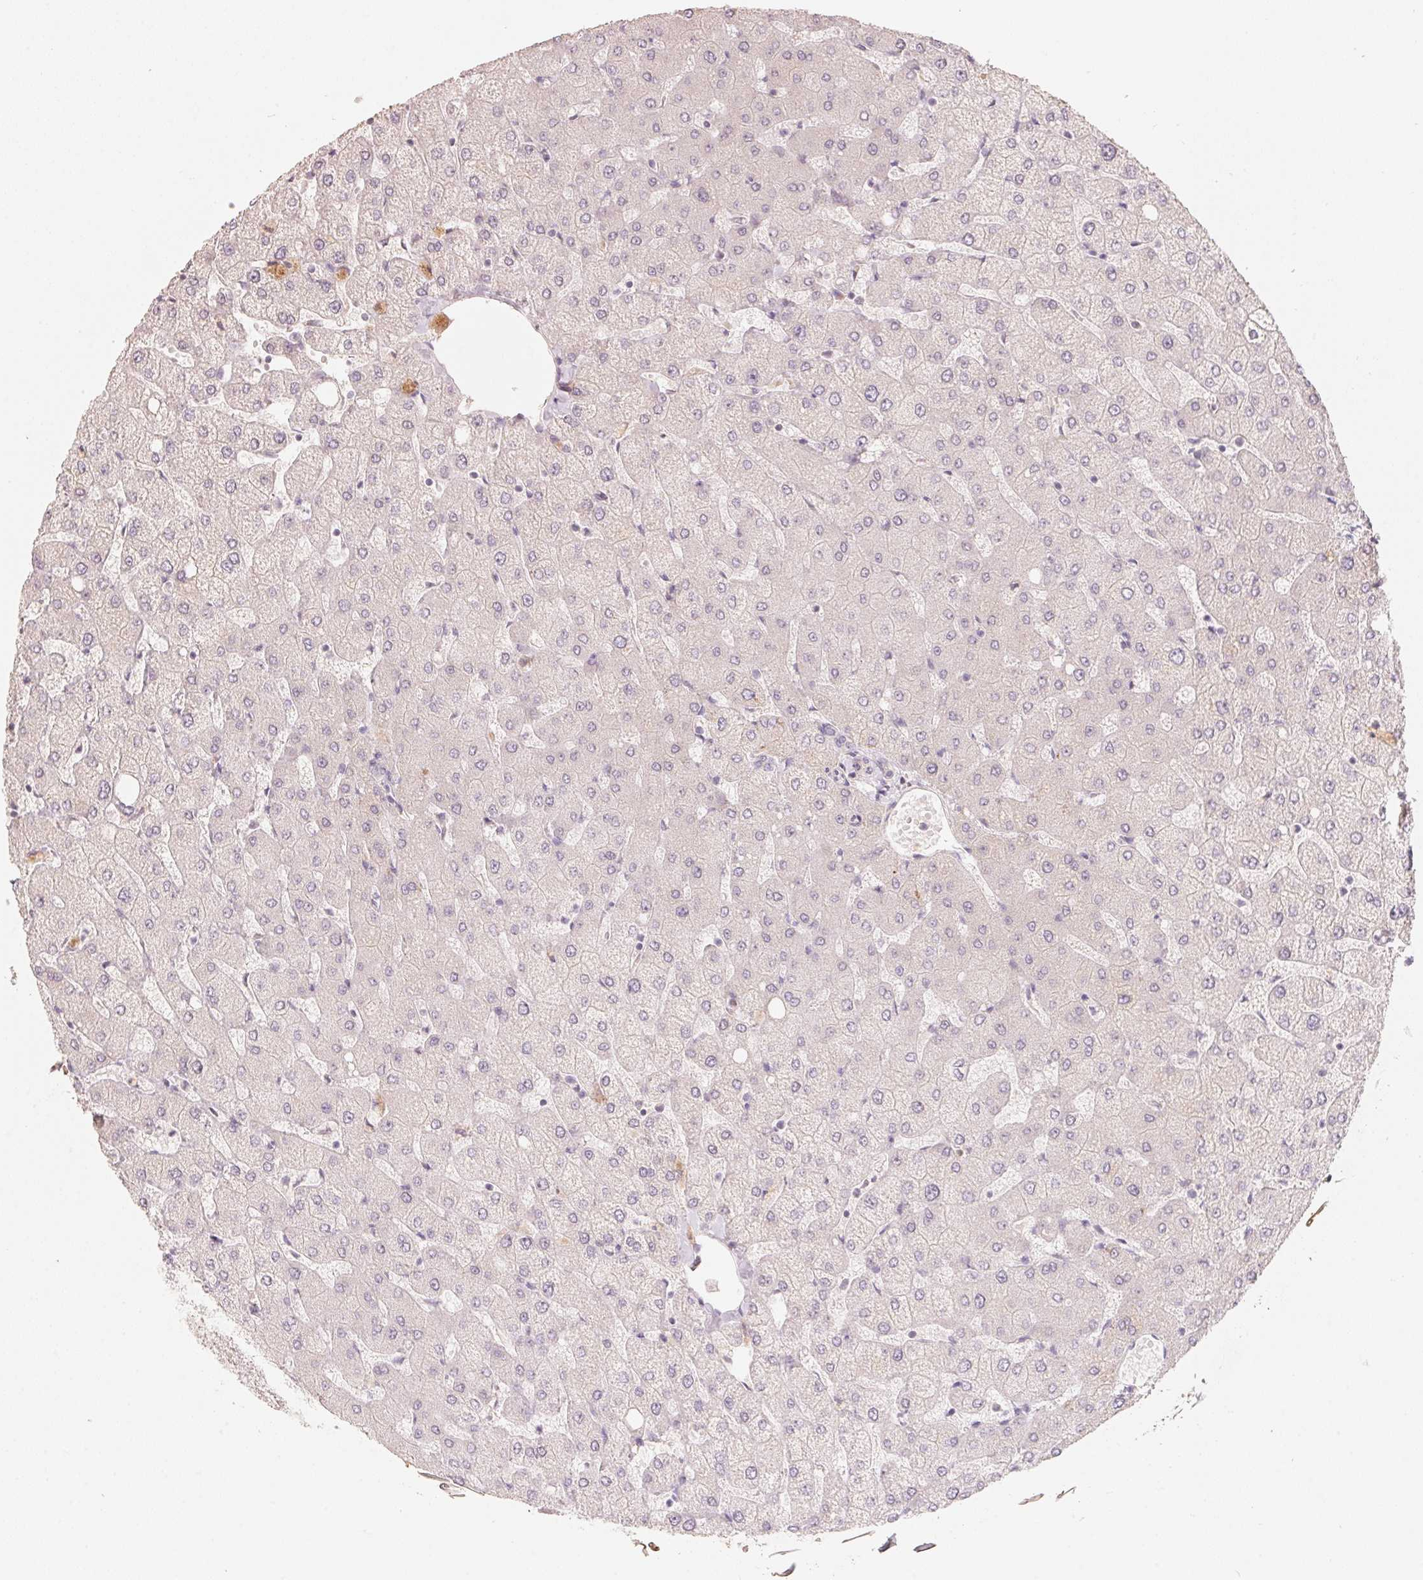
{"staining": {"intensity": "negative", "quantity": "none", "location": "none"}, "tissue": "liver", "cell_type": "Cholangiocytes", "image_type": "normal", "snomed": [{"axis": "morphology", "description": "Normal tissue, NOS"}, {"axis": "topography", "description": "Liver"}], "caption": "Immunohistochemical staining of normal human liver demonstrates no significant staining in cholangiocytes.", "gene": "TP53AIP1", "patient": {"sex": "female", "age": 54}}